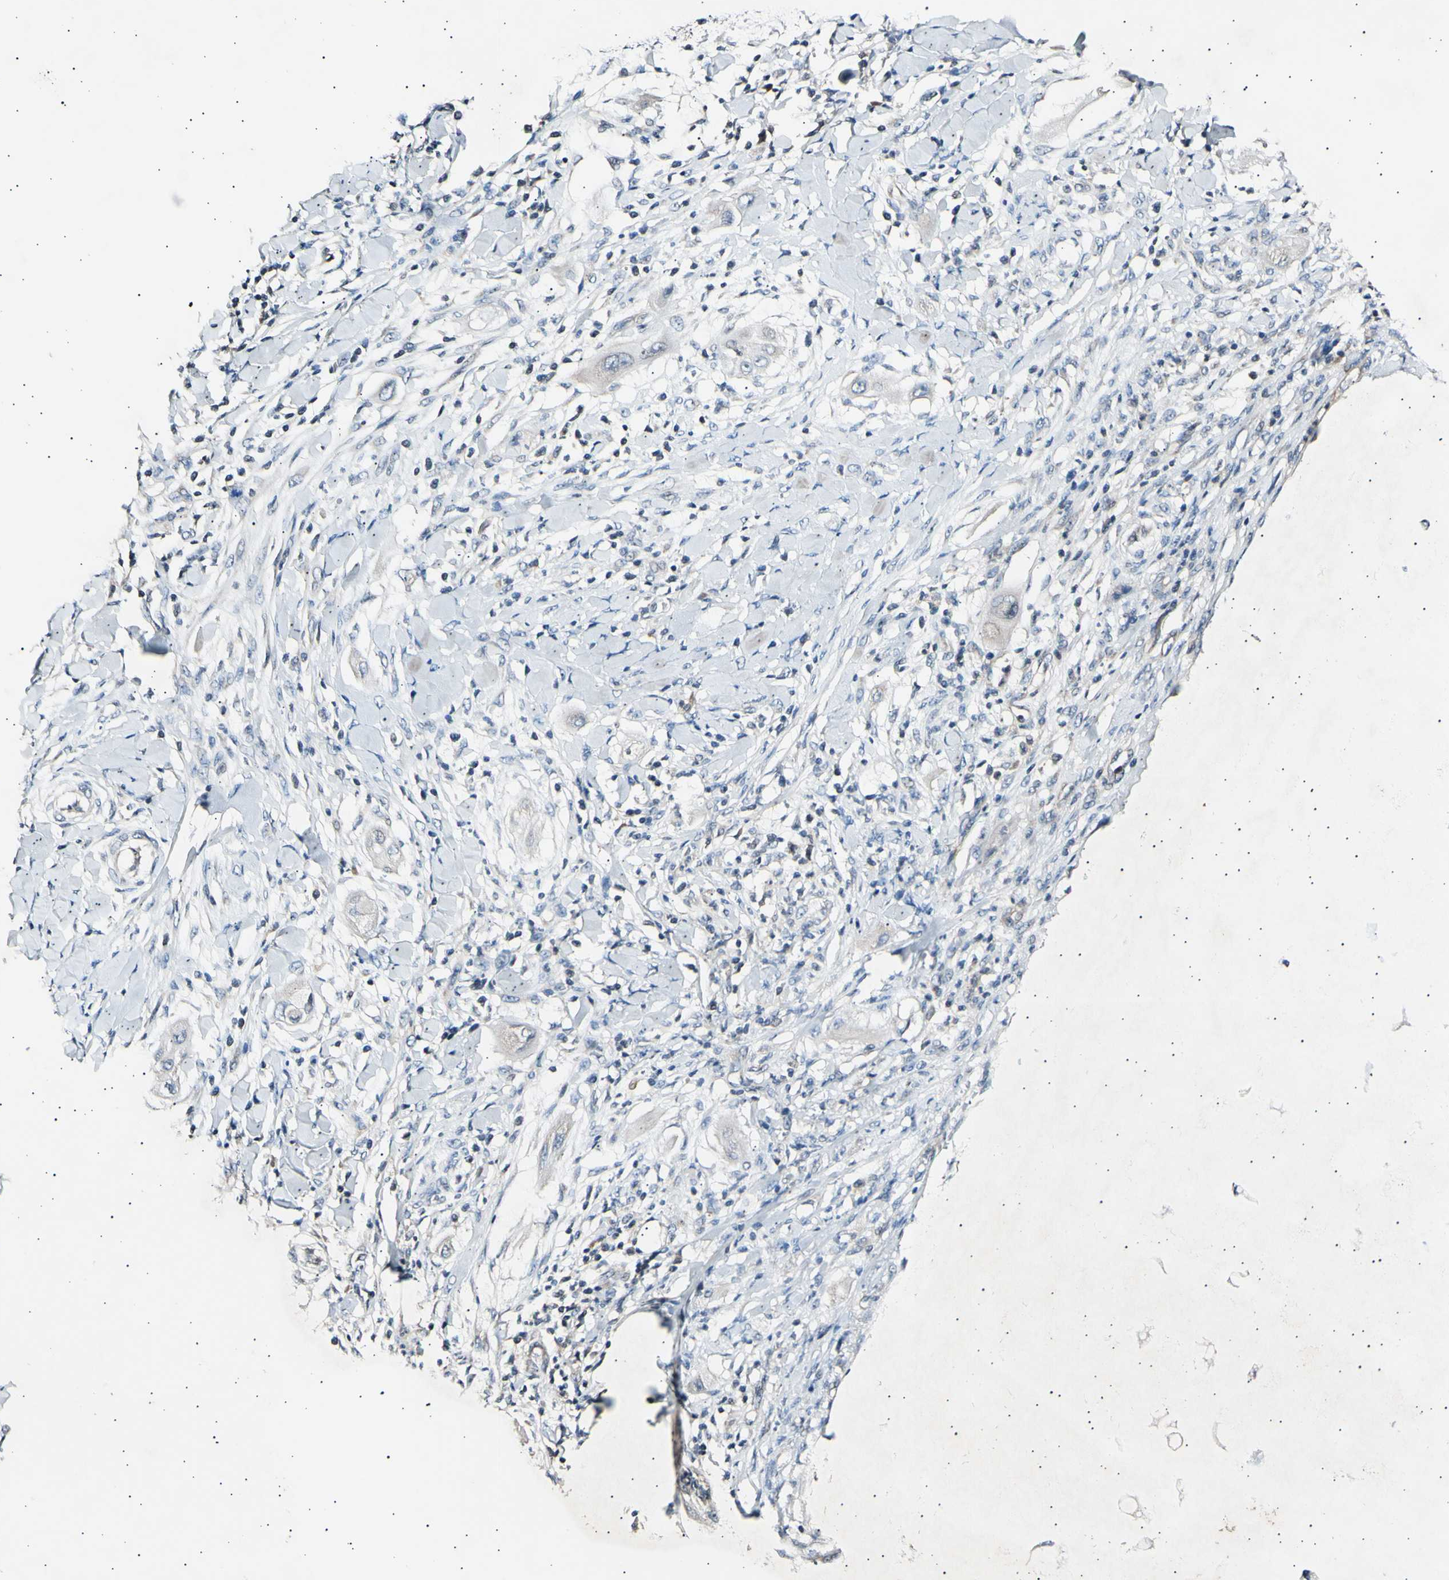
{"staining": {"intensity": "weak", "quantity": ">75%", "location": "cytoplasmic/membranous"}, "tissue": "lung cancer", "cell_type": "Tumor cells", "image_type": "cancer", "snomed": [{"axis": "morphology", "description": "Squamous cell carcinoma, NOS"}, {"axis": "topography", "description": "Lung"}], "caption": "This is a micrograph of IHC staining of squamous cell carcinoma (lung), which shows weak staining in the cytoplasmic/membranous of tumor cells.", "gene": "ITGA6", "patient": {"sex": "female", "age": 47}}